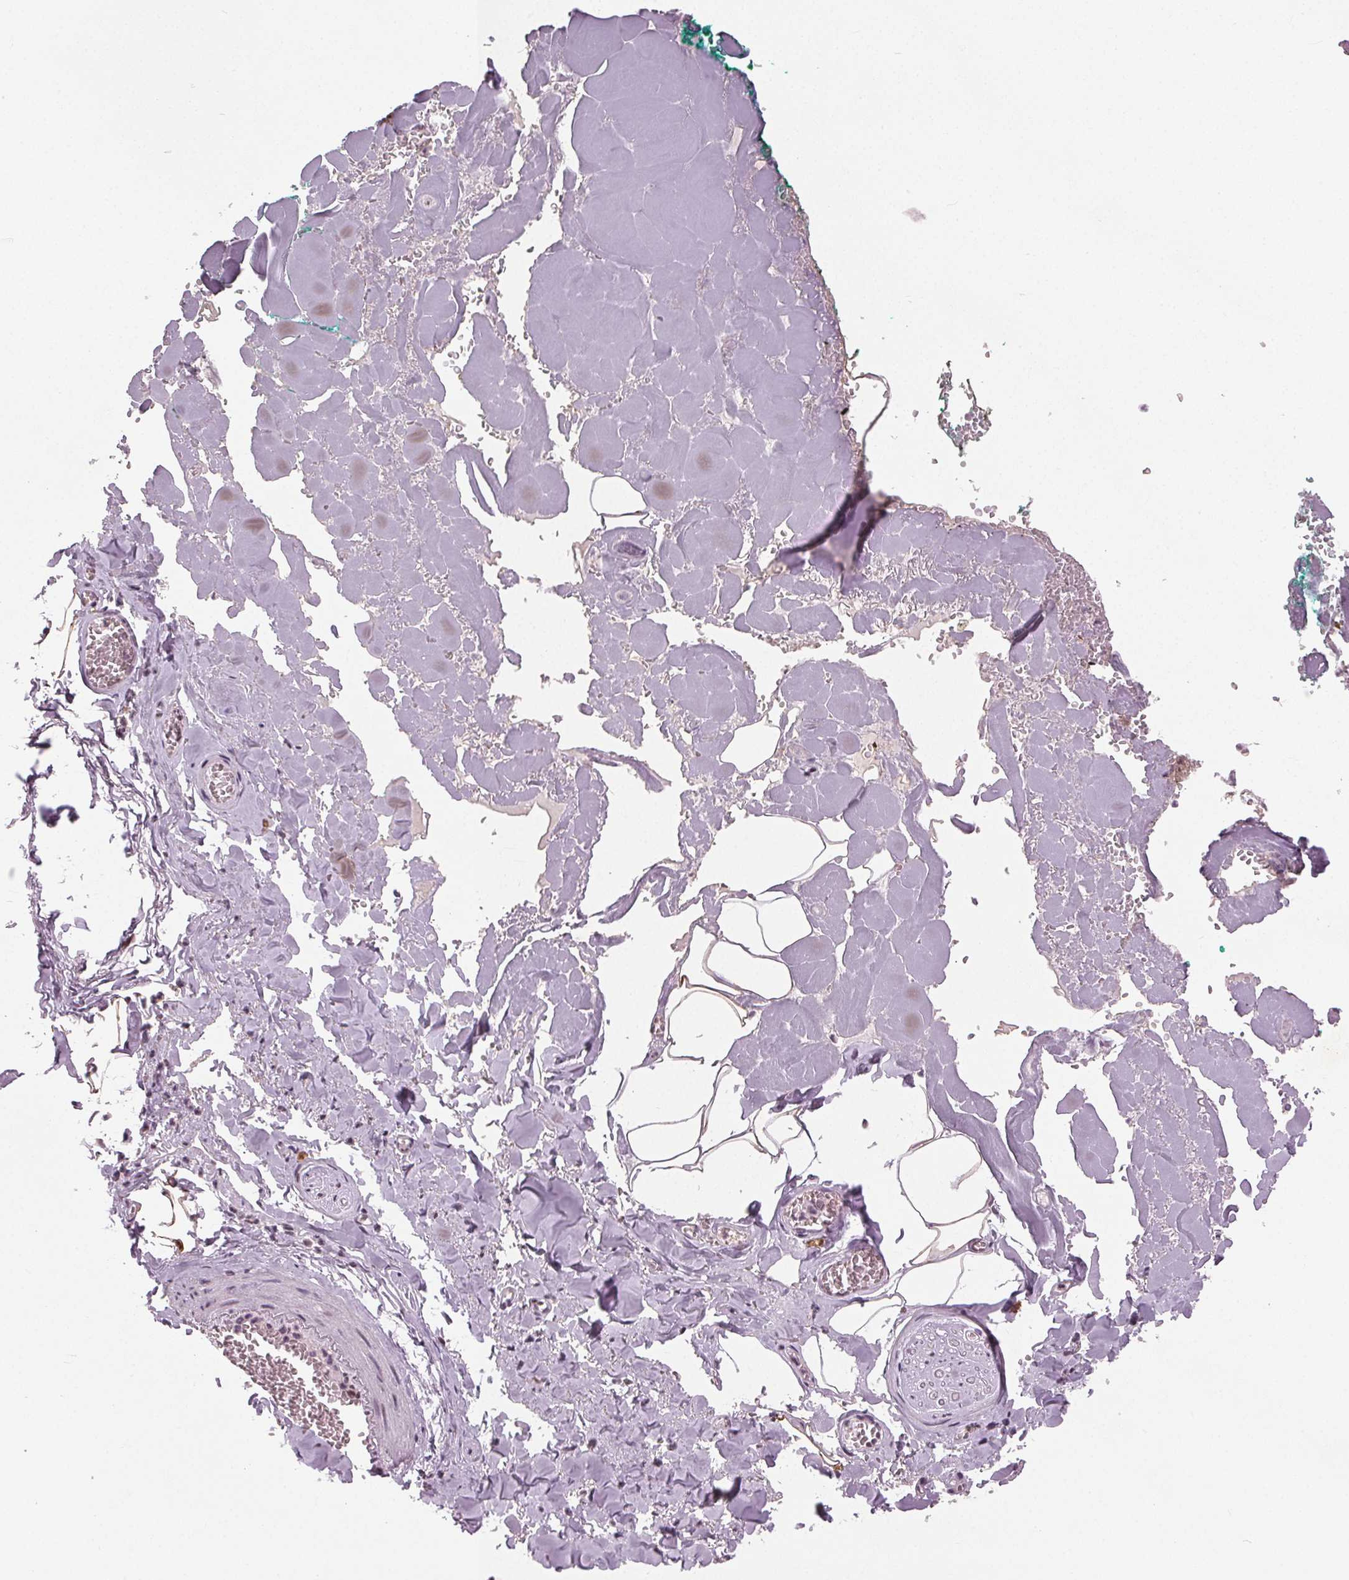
{"staining": {"intensity": "moderate", "quantity": ">75%", "location": "cytoplasmic/membranous,nuclear"}, "tissue": "adipose tissue", "cell_type": "Adipocytes", "image_type": "normal", "snomed": [{"axis": "morphology", "description": "Normal tissue, NOS"}, {"axis": "topography", "description": "Vulva"}, {"axis": "topography", "description": "Peripheral nerve tissue"}], "caption": "About >75% of adipocytes in unremarkable adipose tissue show moderate cytoplasmic/membranous,nuclear protein staining as visualized by brown immunohistochemical staining.", "gene": "TTC34", "patient": {"sex": "female", "age": 66}}